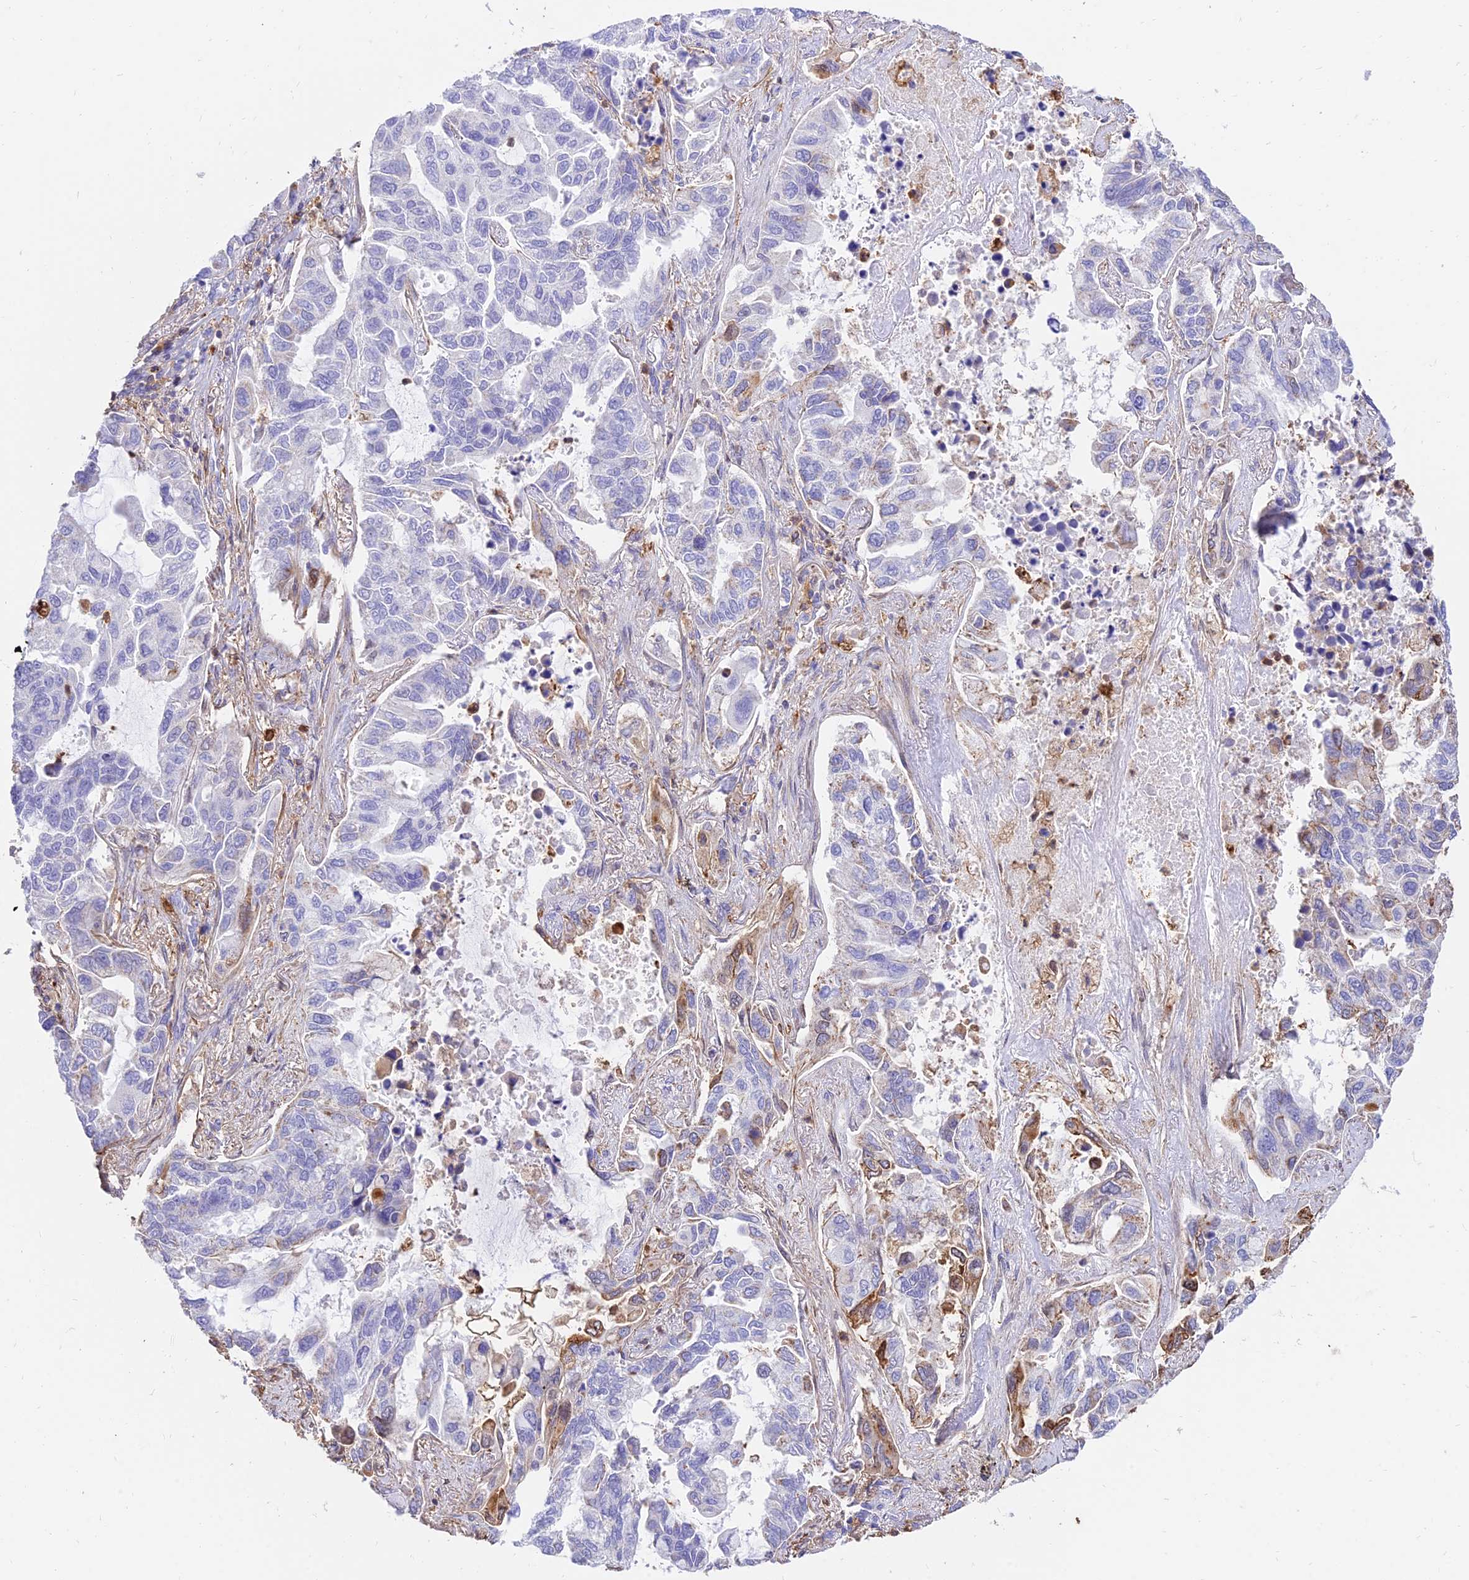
{"staining": {"intensity": "negative", "quantity": "none", "location": "none"}, "tissue": "lung cancer", "cell_type": "Tumor cells", "image_type": "cancer", "snomed": [{"axis": "morphology", "description": "Adenocarcinoma, NOS"}, {"axis": "topography", "description": "Lung"}], "caption": "Adenocarcinoma (lung) was stained to show a protein in brown. There is no significant staining in tumor cells. (DAB immunohistochemistry (IHC) with hematoxylin counter stain).", "gene": "SREK1IP1", "patient": {"sex": "male", "age": 64}}